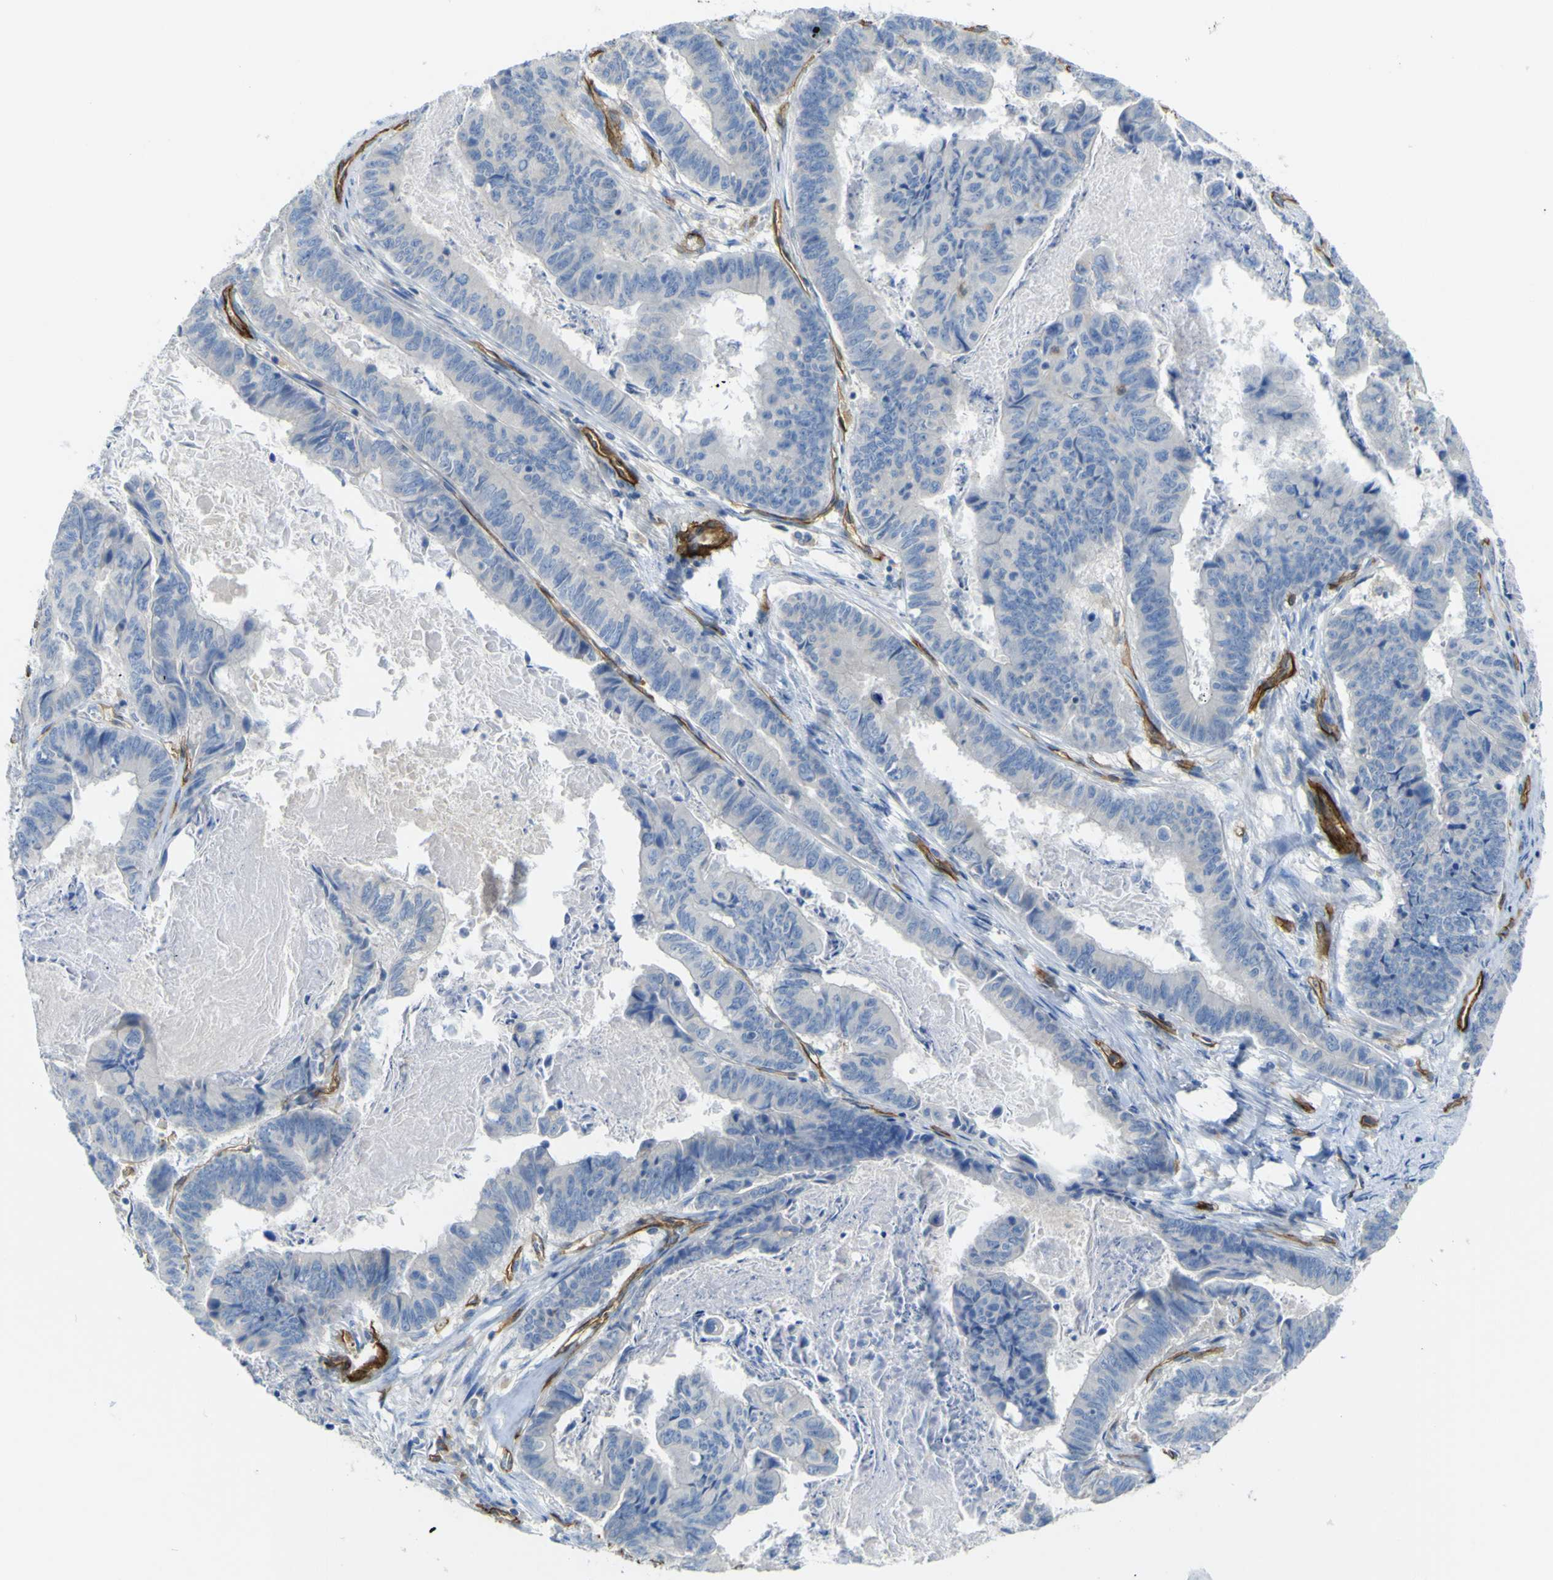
{"staining": {"intensity": "negative", "quantity": "none", "location": "none"}, "tissue": "stomach cancer", "cell_type": "Tumor cells", "image_type": "cancer", "snomed": [{"axis": "morphology", "description": "Adenocarcinoma, NOS"}, {"axis": "topography", "description": "Stomach, lower"}], "caption": "The image displays no significant expression in tumor cells of stomach cancer (adenocarcinoma).", "gene": "CD93", "patient": {"sex": "male", "age": 77}}